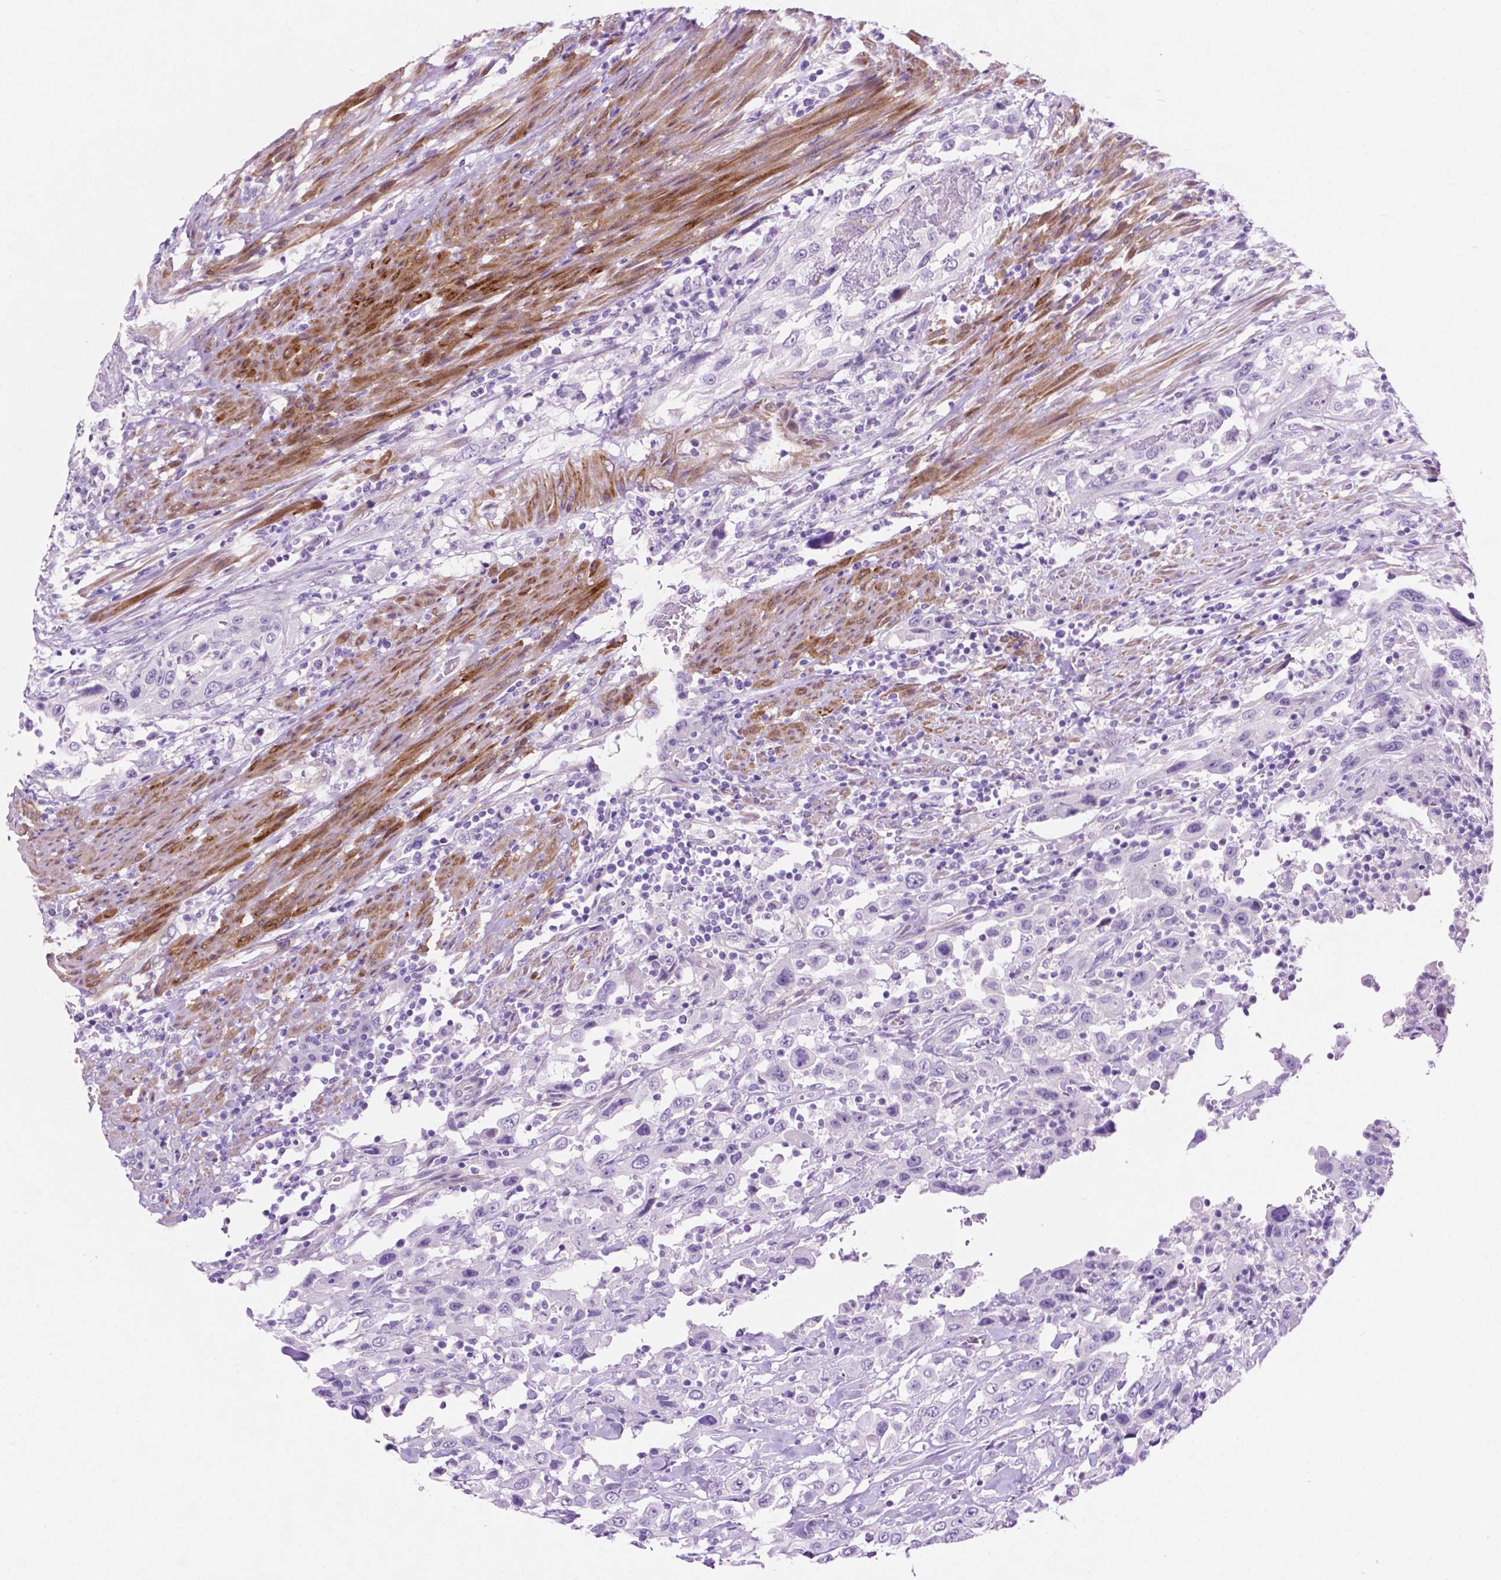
{"staining": {"intensity": "negative", "quantity": "none", "location": "none"}, "tissue": "urothelial cancer", "cell_type": "Tumor cells", "image_type": "cancer", "snomed": [{"axis": "morphology", "description": "Urothelial carcinoma, High grade"}, {"axis": "topography", "description": "Urinary bladder"}], "caption": "This image is of urothelial cancer stained with IHC to label a protein in brown with the nuclei are counter-stained blue. There is no expression in tumor cells.", "gene": "ASPG", "patient": {"sex": "male", "age": 61}}